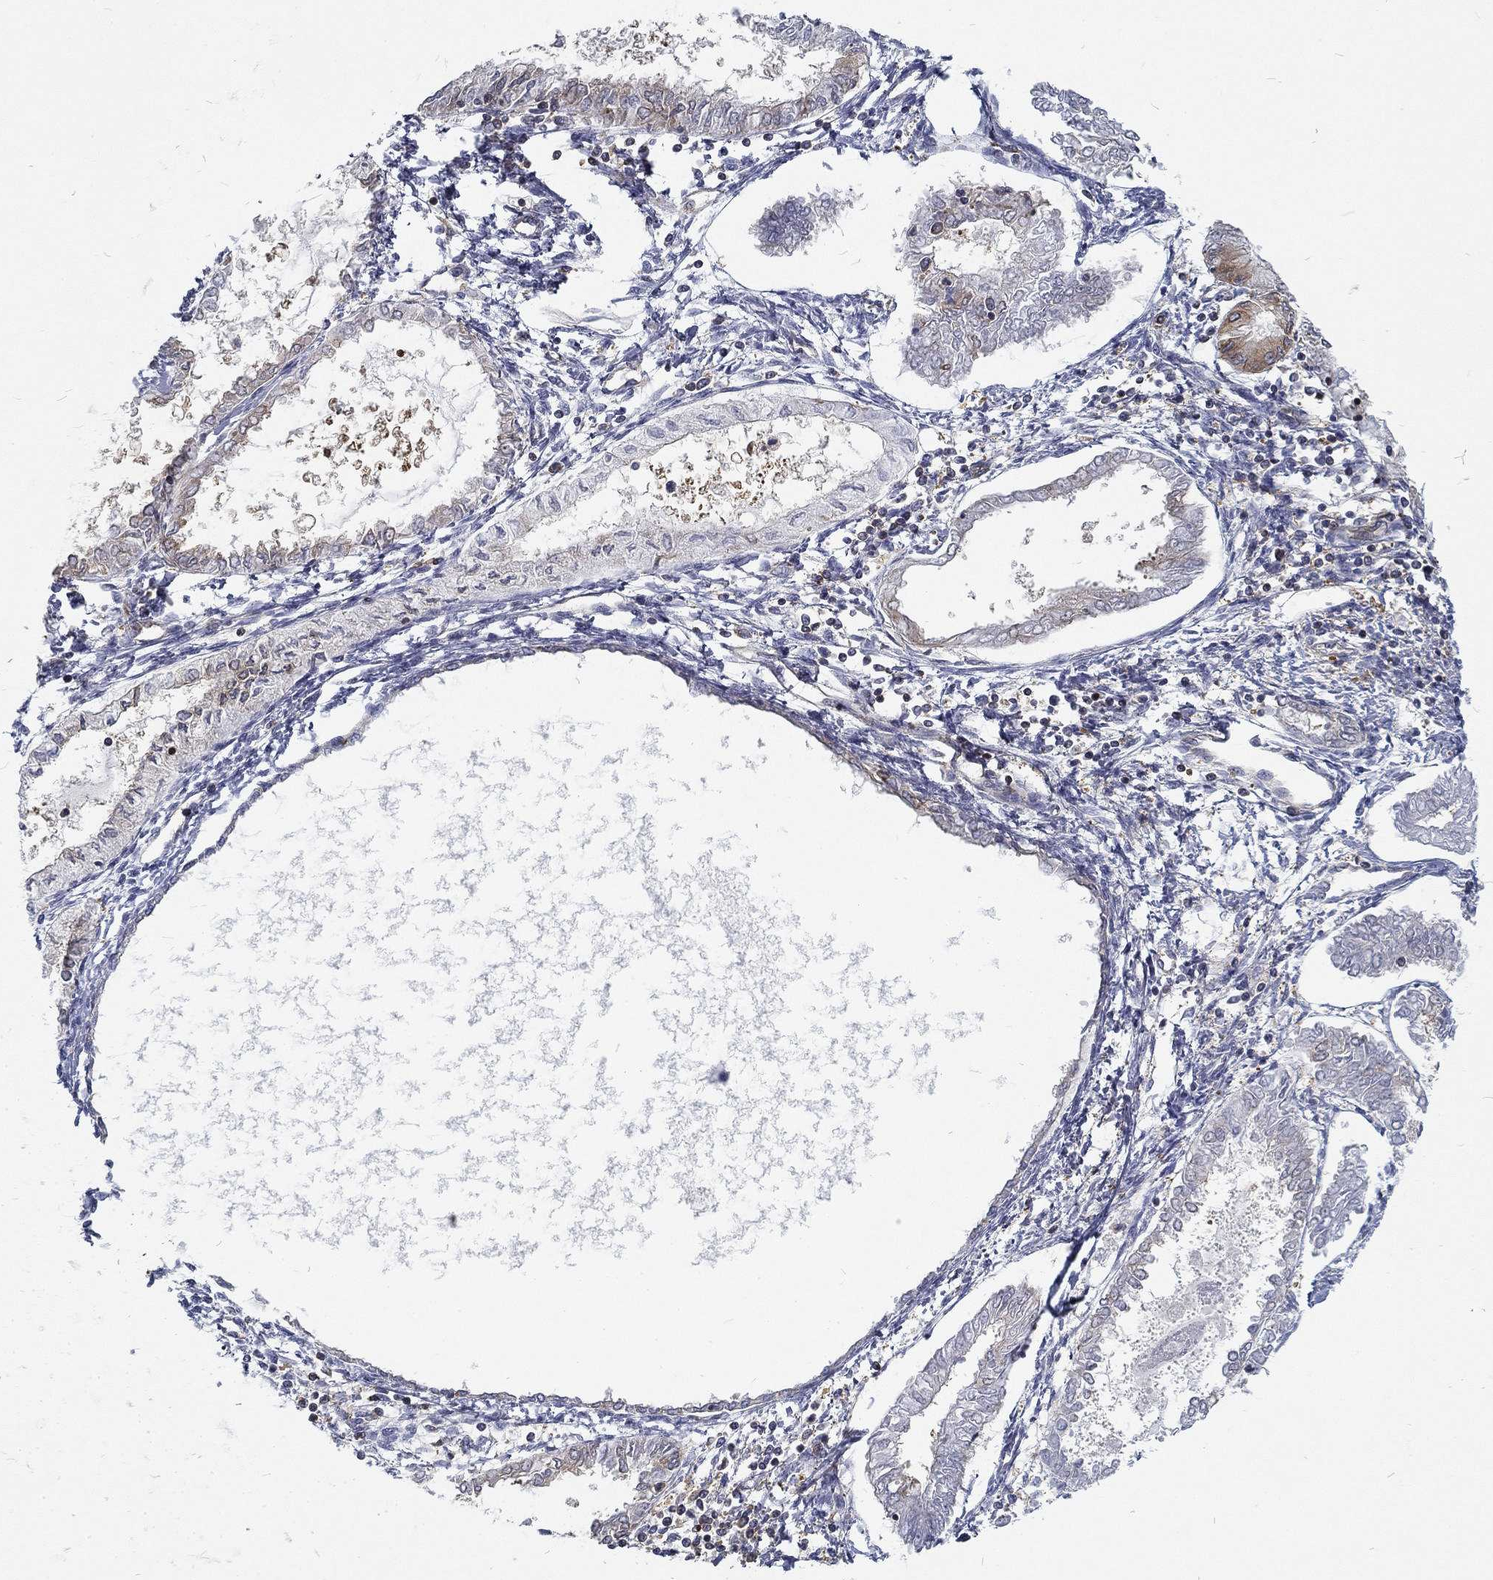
{"staining": {"intensity": "weak", "quantity": "<25%", "location": "cytoplasmic/membranous"}, "tissue": "endometrial cancer", "cell_type": "Tumor cells", "image_type": "cancer", "snomed": [{"axis": "morphology", "description": "Adenocarcinoma, NOS"}, {"axis": "topography", "description": "Endometrium"}], "caption": "An image of human endometrial adenocarcinoma is negative for staining in tumor cells.", "gene": "MTMR11", "patient": {"sex": "female", "age": 68}}